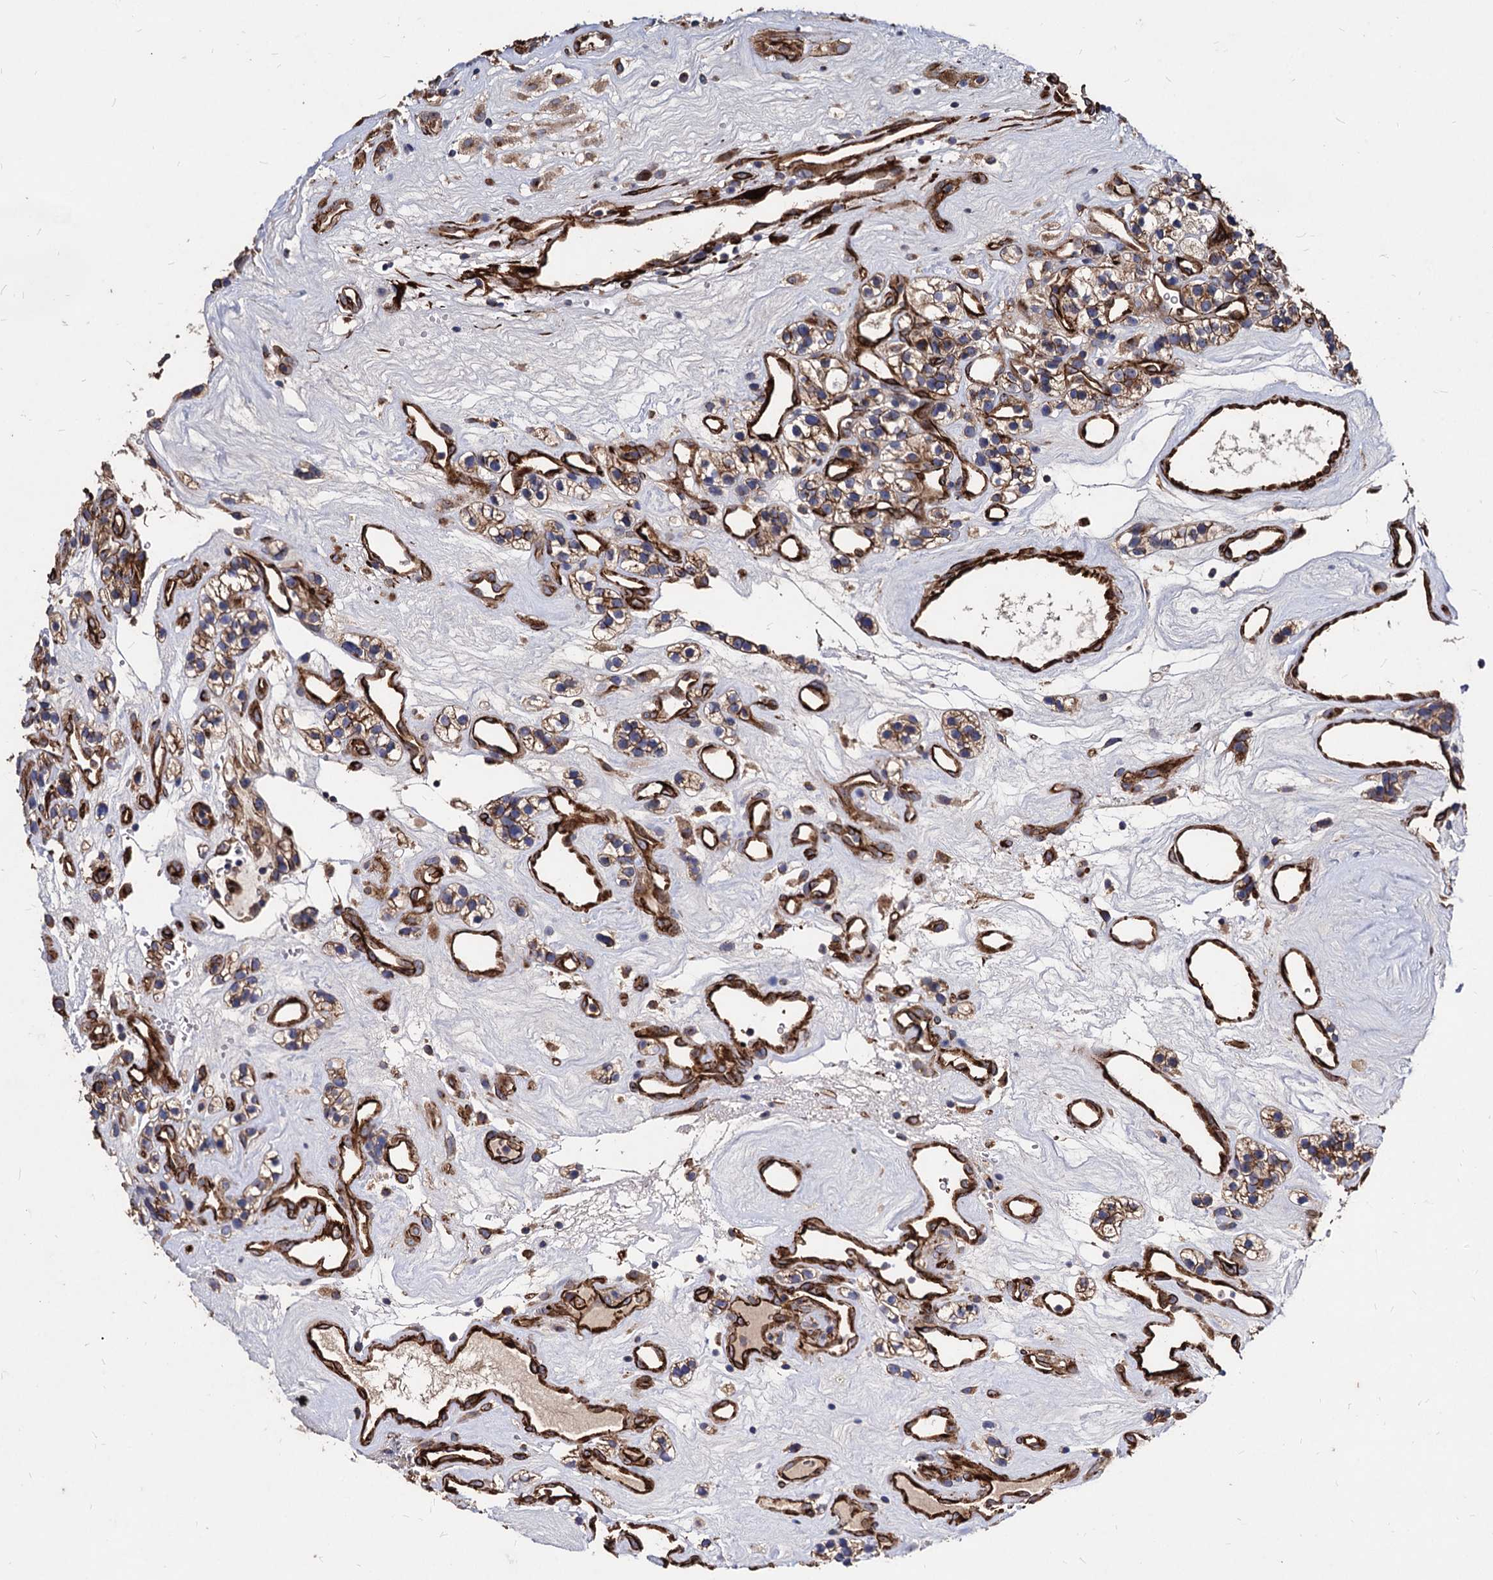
{"staining": {"intensity": "moderate", "quantity": ">75%", "location": "cytoplasmic/membranous"}, "tissue": "renal cancer", "cell_type": "Tumor cells", "image_type": "cancer", "snomed": [{"axis": "morphology", "description": "Adenocarcinoma, NOS"}, {"axis": "topography", "description": "Kidney"}], "caption": "An IHC micrograph of tumor tissue is shown. Protein staining in brown shows moderate cytoplasmic/membranous positivity in renal cancer (adenocarcinoma) within tumor cells. (IHC, brightfield microscopy, high magnification).", "gene": "WDR11", "patient": {"sex": "female", "age": 57}}